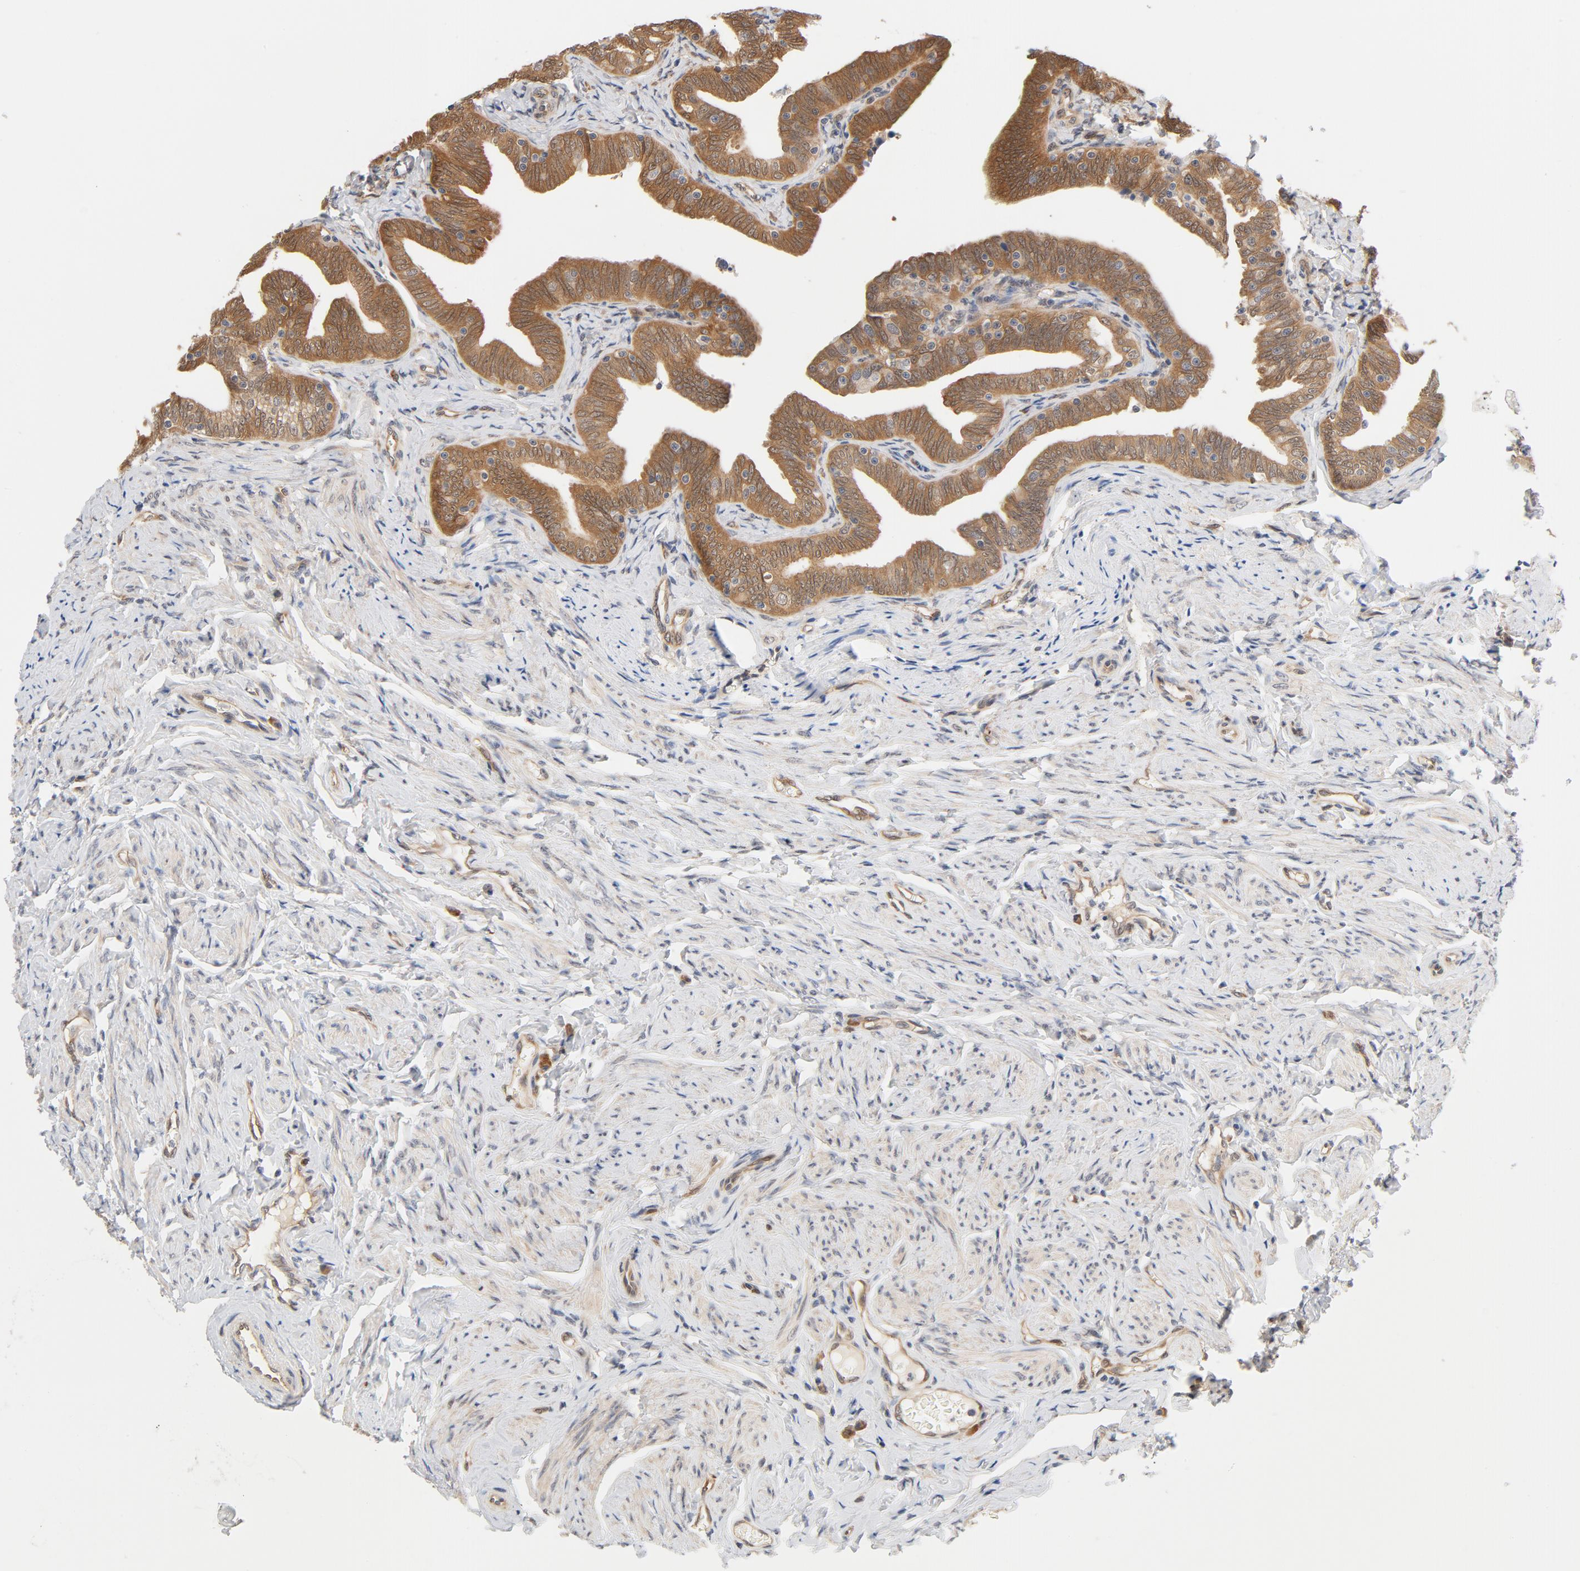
{"staining": {"intensity": "moderate", "quantity": ">75%", "location": "cytoplasmic/membranous"}, "tissue": "fallopian tube", "cell_type": "Glandular cells", "image_type": "normal", "snomed": [{"axis": "morphology", "description": "Normal tissue, NOS"}, {"axis": "topography", "description": "Fallopian tube"}, {"axis": "topography", "description": "Ovary"}], "caption": "The histopathology image shows immunohistochemical staining of benign fallopian tube. There is moderate cytoplasmic/membranous staining is seen in about >75% of glandular cells.", "gene": "EIF4E", "patient": {"sex": "female", "age": 69}}